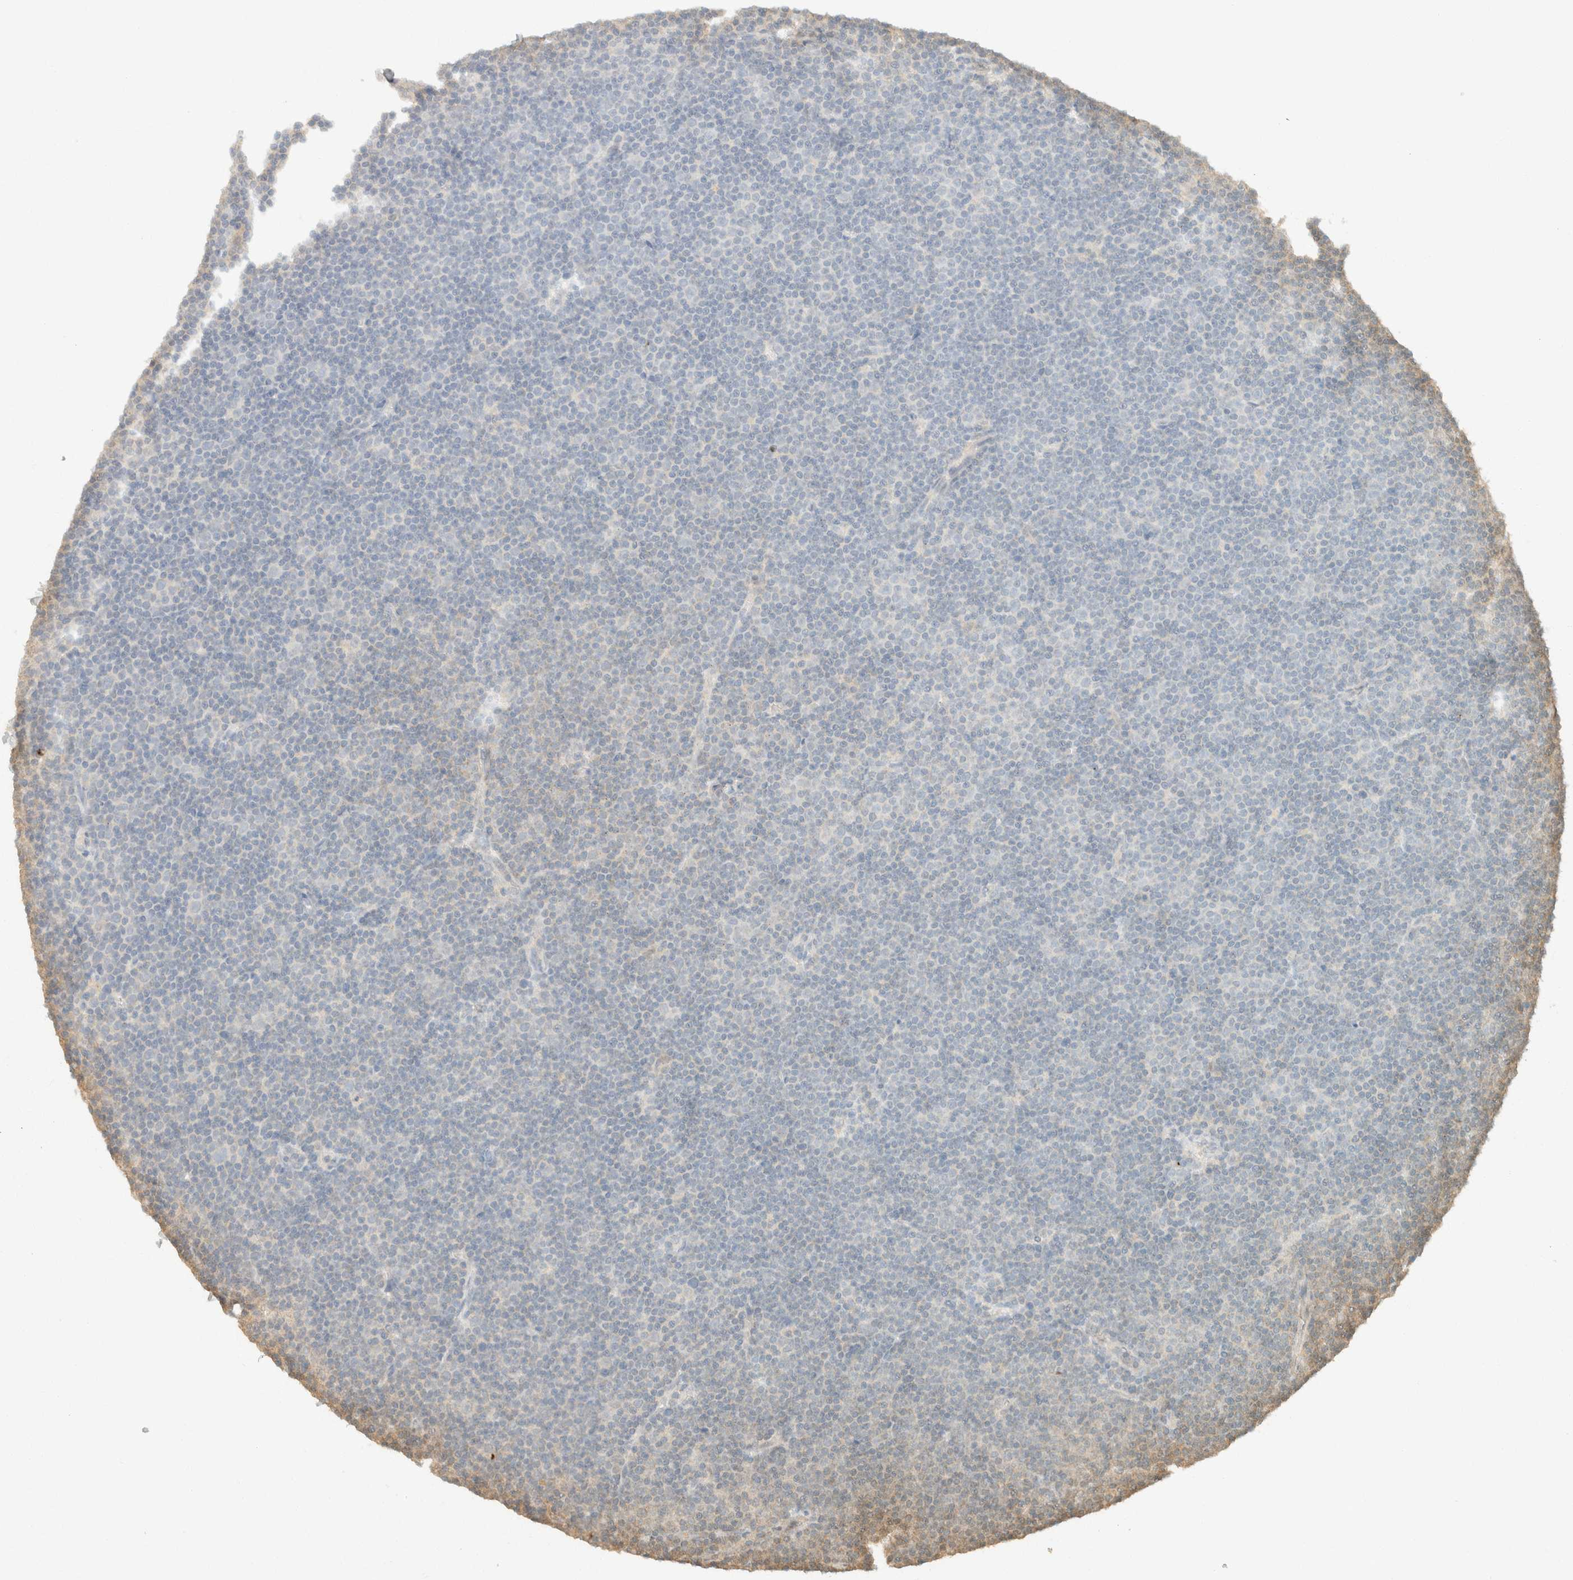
{"staining": {"intensity": "negative", "quantity": "none", "location": "none"}, "tissue": "lymphoma", "cell_type": "Tumor cells", "image_type": "cancer", "snomed": [{"axis": "morphology", "description": "Malignant lymphoma, non-Hodgkin's type, Low grade"}, {"axis": "topography", "description": "Lymph node"}], "caption": "Histopathology image shows no significant protein staining in tumor cells of malignant lymphoma, non-Hodgkin's type (low-grade).", "gene": "GPA33", "patient": {"sex": "female", "age": 67}}